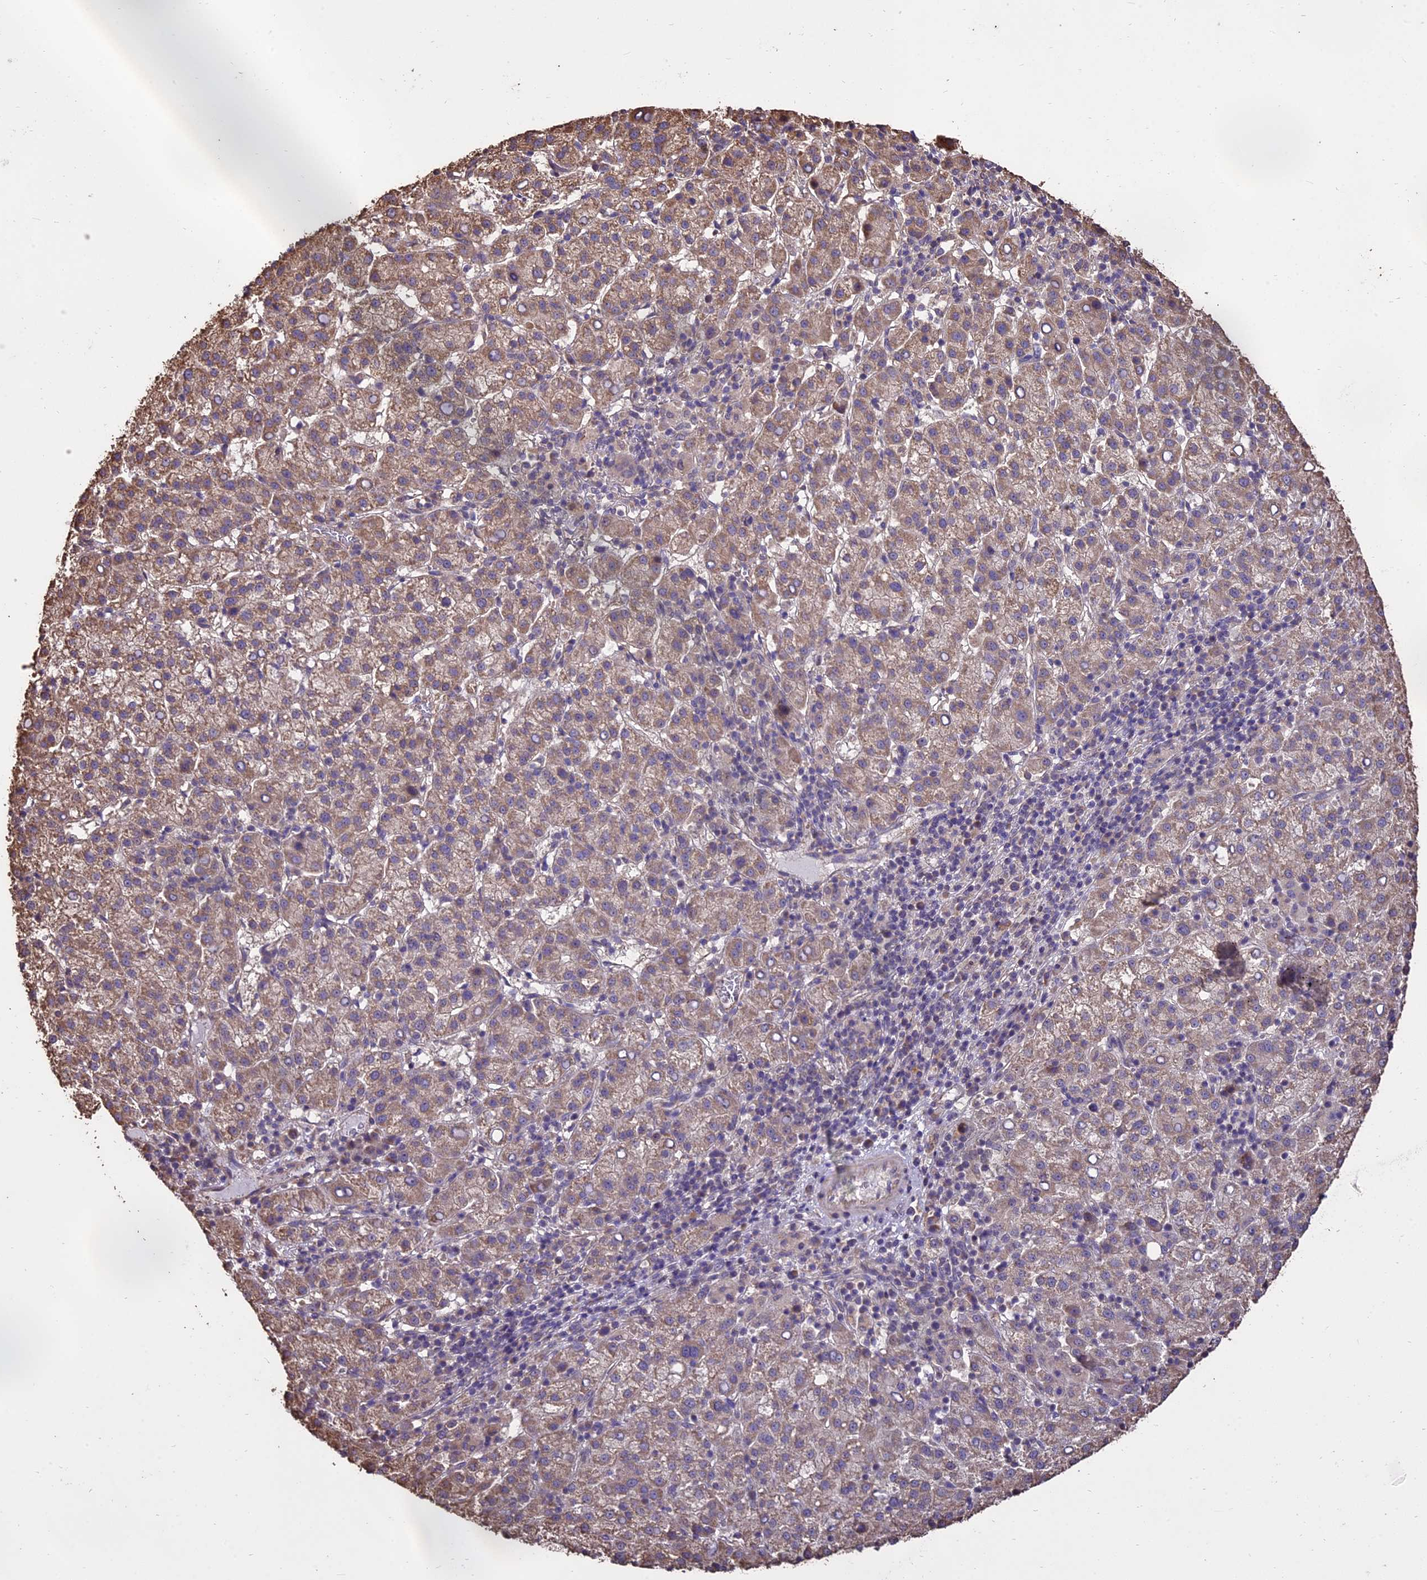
{"staining": {"intensity": "weak", "quantity": "25%-75%", "location": "cytoplasmic/membranous"}, "tissue": "liver cancer", "cell_type": "Tumor cells", "image_type": "cancer", "snomed": [{"axis": "morphology", "description": "Carcinoma, Hepatocellular, NOS"}, {"axis": "topography", "description": "Liver"}], "caption": "The photomicrograph exhibits immunohistochemical staining of liver hepatocellular carcinoma. There is weak cytoplasmic/membranous staining is present in about 25%-75% of tumor cells. (IHC, brightfield microscopy, high magnification).", "gene": "PGPEP1L", "patient": {"sex": "female", "age": 58}}